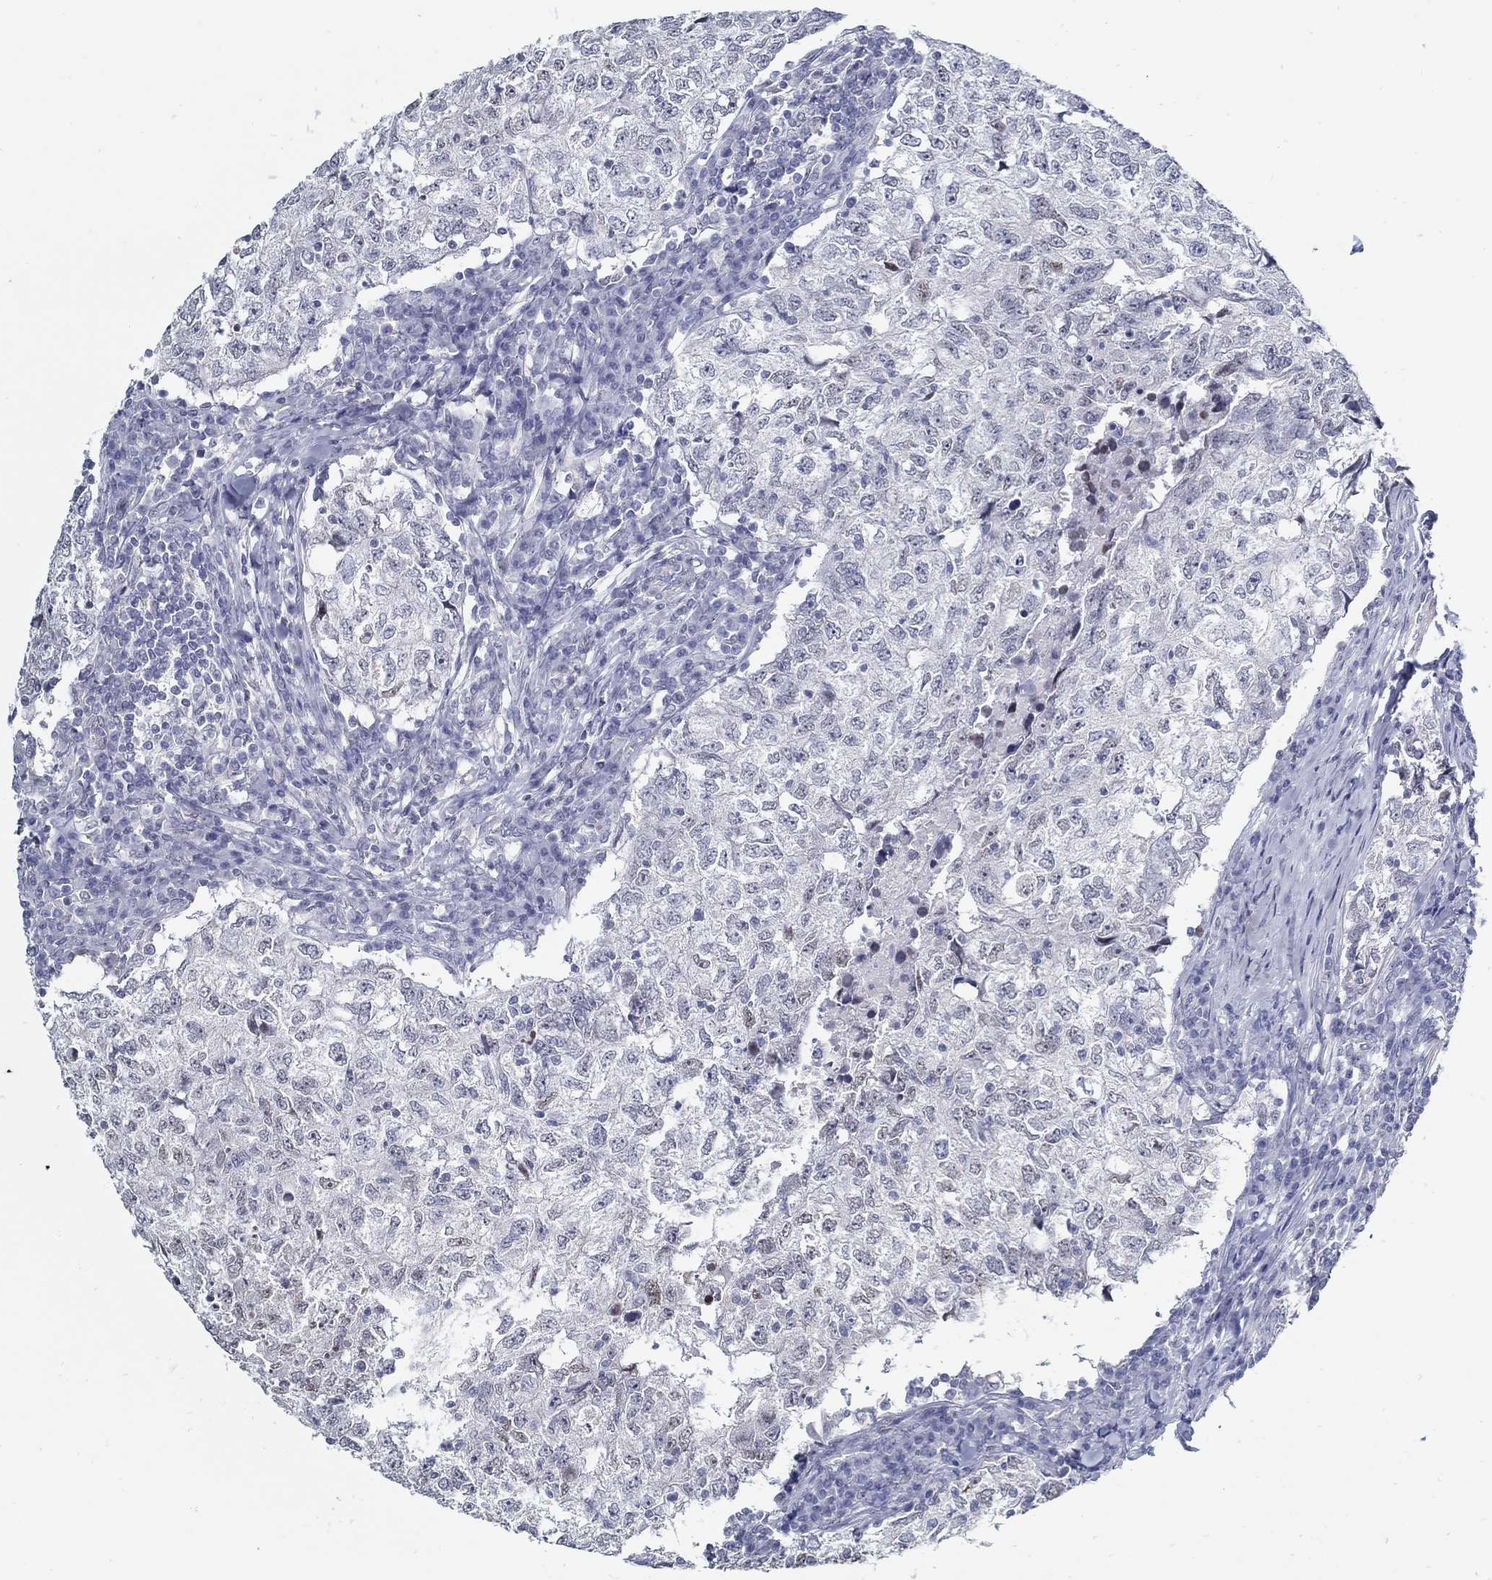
{"staining": {"intensity": "negative", "quantity": "none", "location": "none"}, "tissue": "breast cancer", "cell_type": "Tumor cells", "image_type": "cancer", "snomed": [{"axis": "morphology", "description": "Duct carcinoma"}, {"axis": "topography", "description": "Breast"}], "caption": "Immunohistochemistry (IHC) of intraductal carcinoma (breast) shows no expression in tumor cells.", "gene": "USP29", "patient": {"sex": "female", "age": 30}}